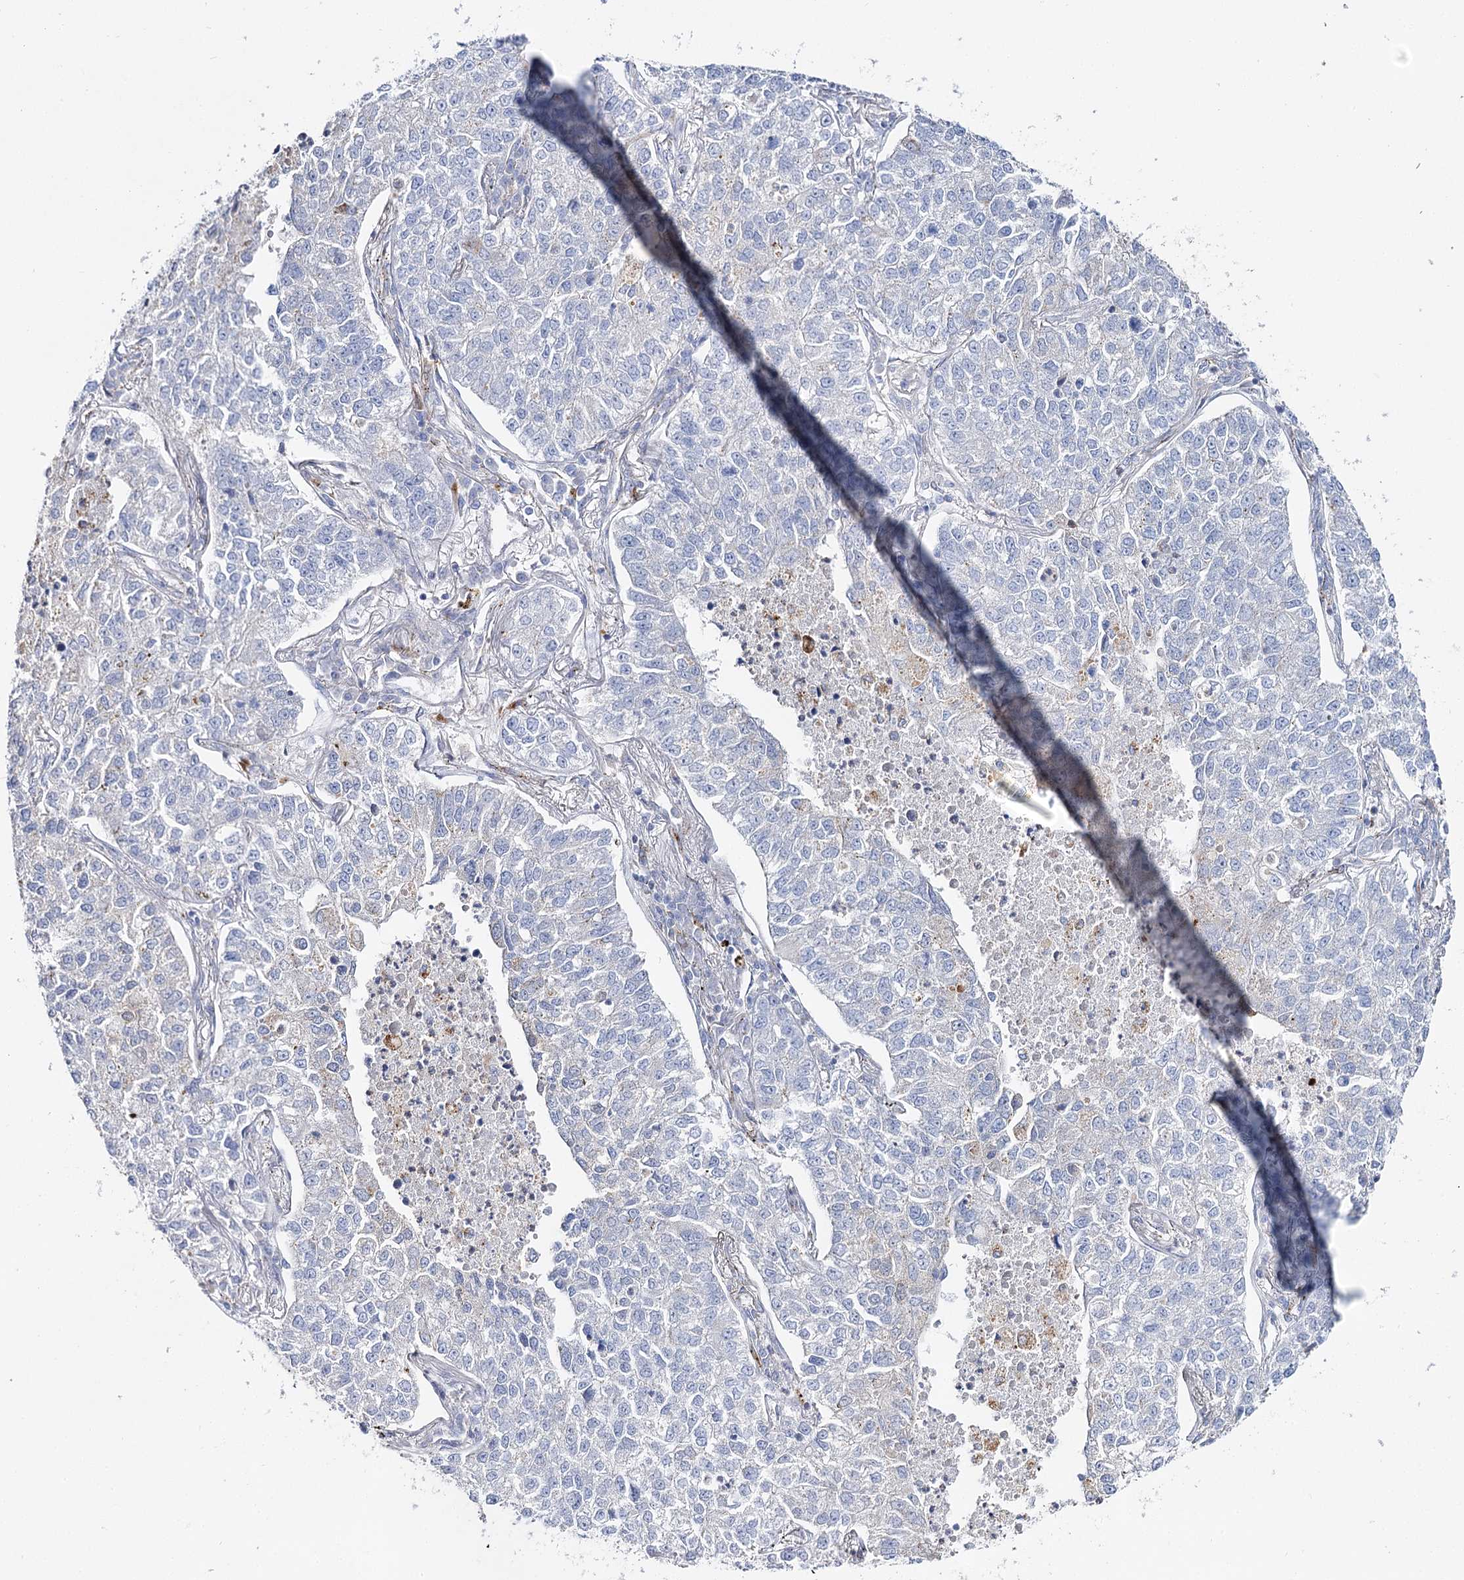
{"staining": {"intensity": "negative", "quantity": "none", "location": "none"}, "tissue": "lung cancer", "cell_type": "Tumor cells", "image_type": "cancer", "snomed": [{"axis": "morphology", "description": "Adenocarcinoma, NOS"}, {"axis": "topography", "description": "Lung"}], "caption": "The image displays no staining of tumor cells in lung cancer (adenocarcinoma).", "gene": "SLC3A1", "patient": {"sex": "male", "age": 49}}